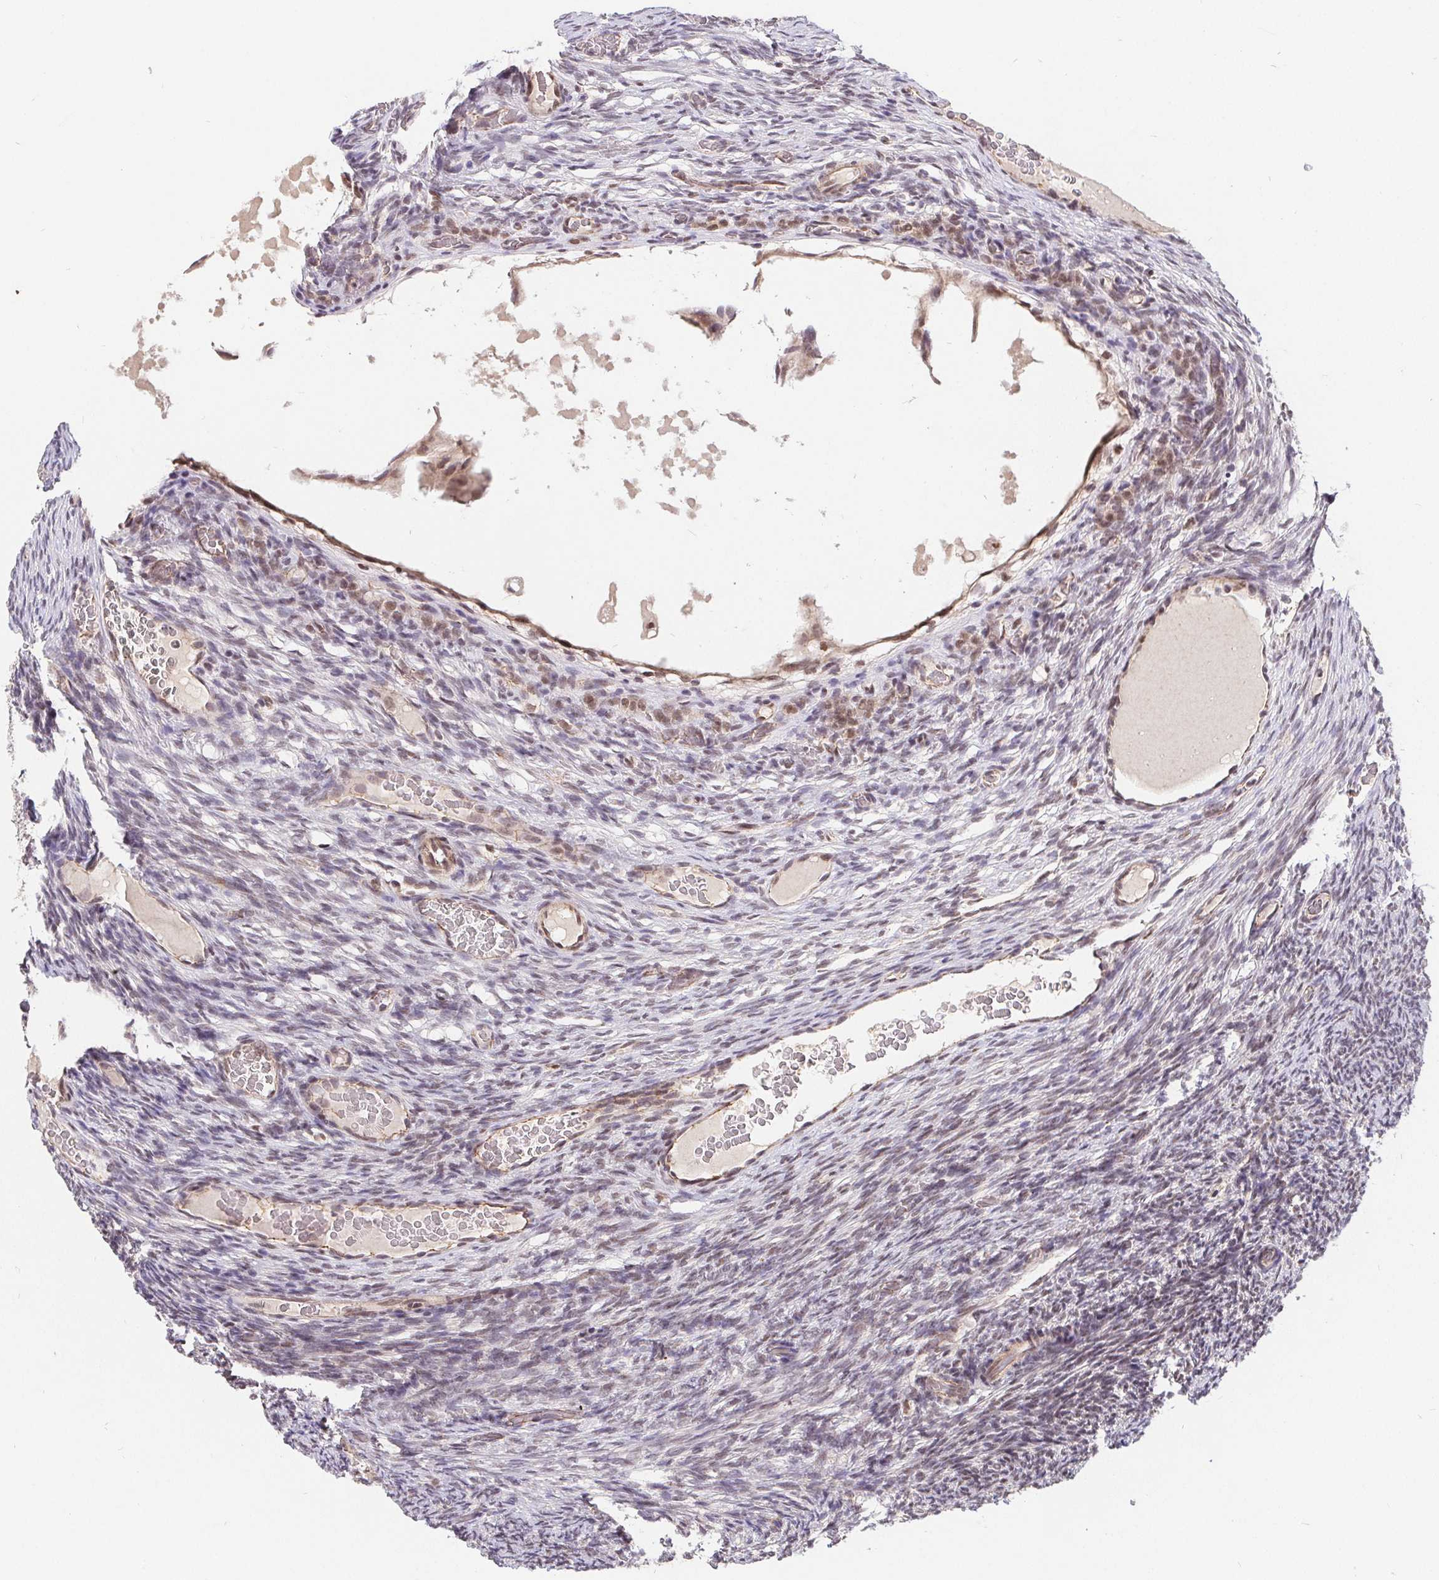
{"staining": {"intensity": "weak", "quantity": "<25%", "location": "nuclear"}, "tissue": "ovary", "cell_type": "Ovarian stroma cells", "image_type": "normal", "snomed": [{"axis": "morphology", "description": "Normal tissue, NOS"}, {"axis": "topography", "description": "Ovary"}], "caption": "Micrograph shows no protein staining in ovarian stroma cells of normal ovary. (DAB (3,3'-diaminobenzidine) immunohistochemistry, high magnification).", "gene": "POU2F1", "patient": {"sex": "female", "age": 34}}